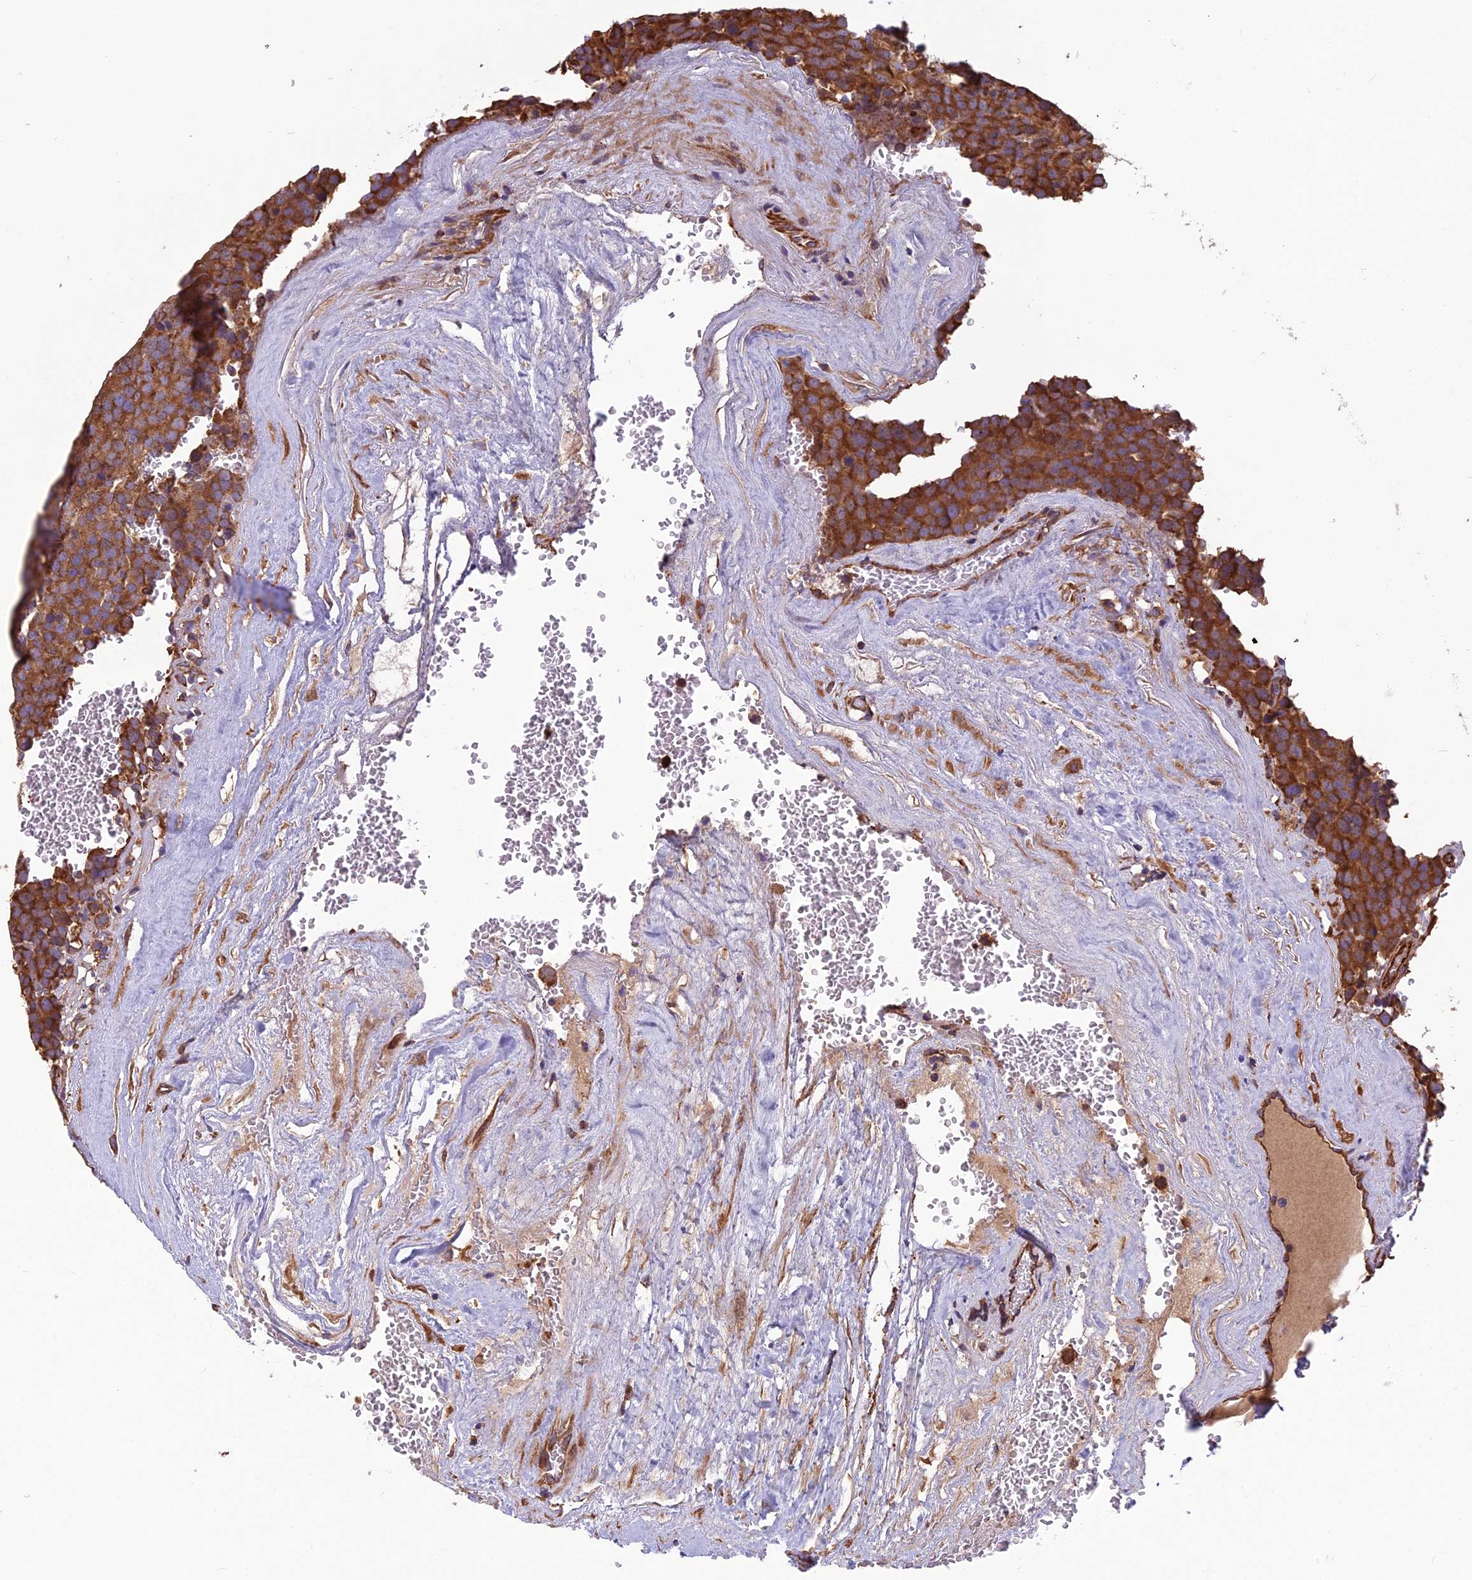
{"staining": {"intensity": "strong", "quantity": ">75%", "location": "cytoplasmic/membranous"}, "tissue": "testis cancer", "cell_type": "Tumor cells", "image_type": "cancer", "snomed": [{"axis": "morphology", "description": "Seminoma, NOS"}, {"axis": "topography", "description": "Testis"}], "caption": "Protein expression analysis of human testis seminoma reveals strong cytoplasmic/membranous staining in about >75% of tumor cells.", "gene": "SPDL1", "patient": {"sex": "male", "age": 71}}